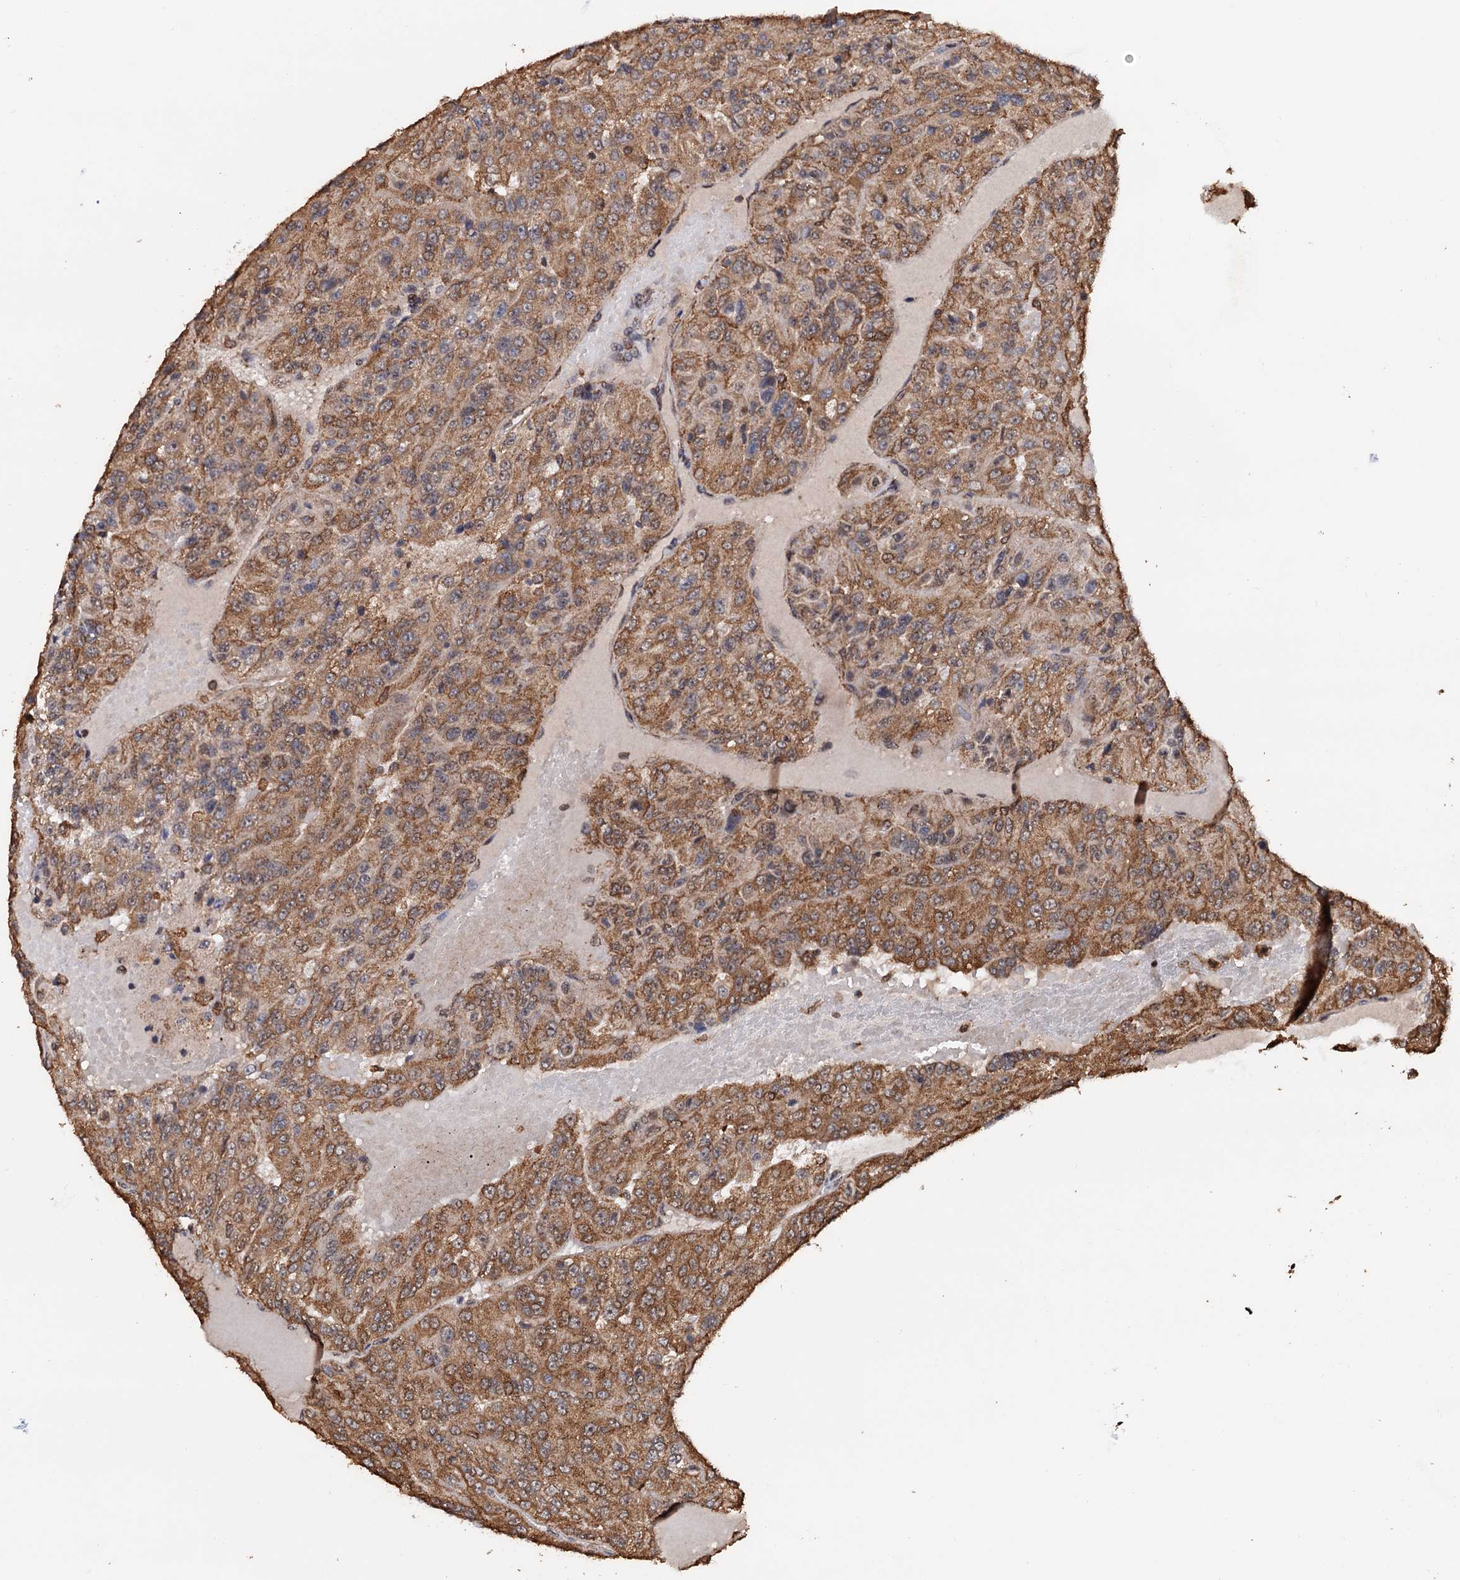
{"staining": {"intensity": "moderate", "quantity": ">75%", "location": "cytoplasmic/membranous"}, "tissue": "renal cancer", "cell_type": "Tumor cells", "image_type": "cancer", "snomed": [{"axis": "morphology", "description": "Adenocarcinoma, NOS"}, {"axis": "topography", "description": "Kidney"}], "caption": "Renal cancer tissue reveals moderate cytoplasmic/membranous expression in about >75% of tumor cells (DAB = brown stain, brightfield microscopy at high magnification).", "gene": "TBC1D12", "patient": {"sex": "female", "age": 63}}